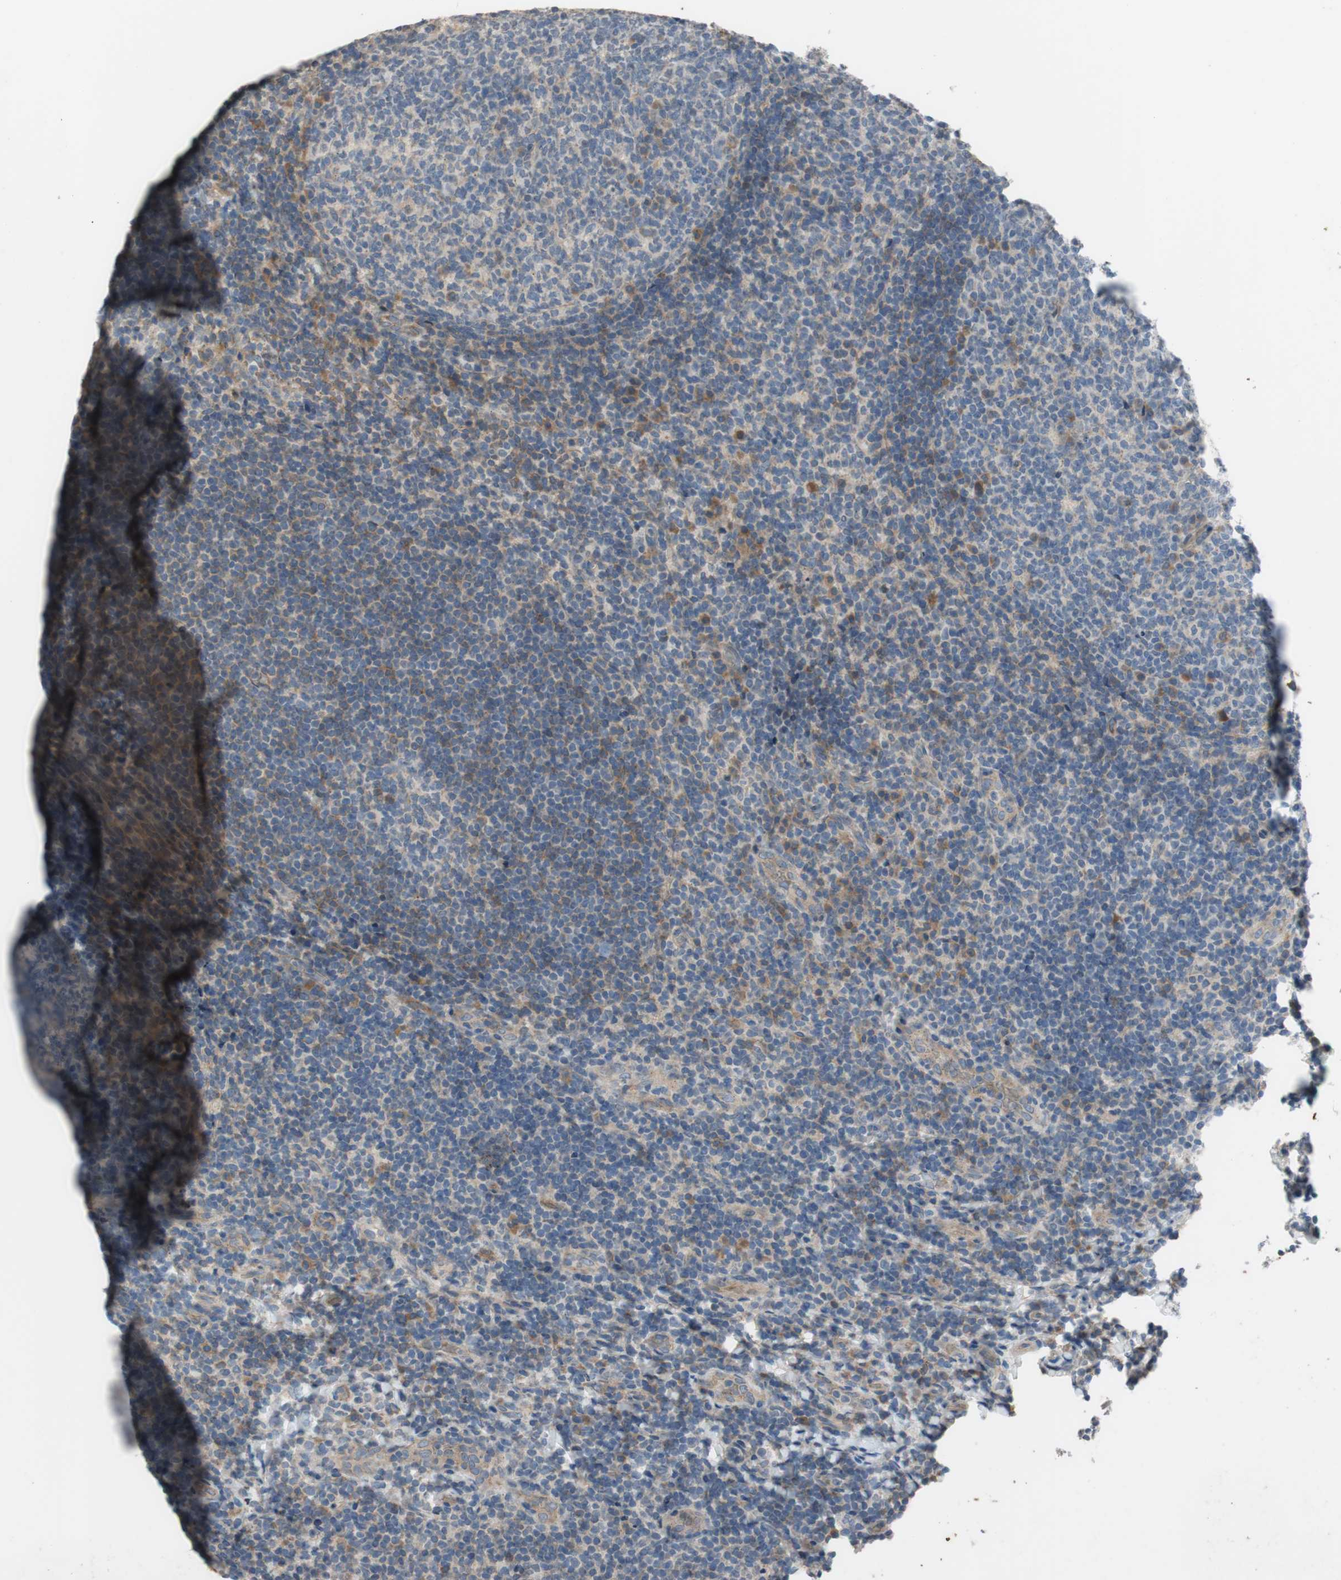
{"staining": {"intensity": "weak", "quantity": "<25%", "location": "cytoplasmic/membranous"}, "tissue": "tonsil", "cell_type": "Germinal center cells", "image_type": "normal", "snomed": [{"axis": "morphology", "description": "Normal tissue, NOS"}, {"axis": "topography", "description": "Tonsil"}], "caption": "Protein analysis of normal tonsil exhibits no significant positivity in germinal center cells. Nuclei are stained in blue.", "gene": "ADD2", "patient": {"sex": "male", "age": 17}}